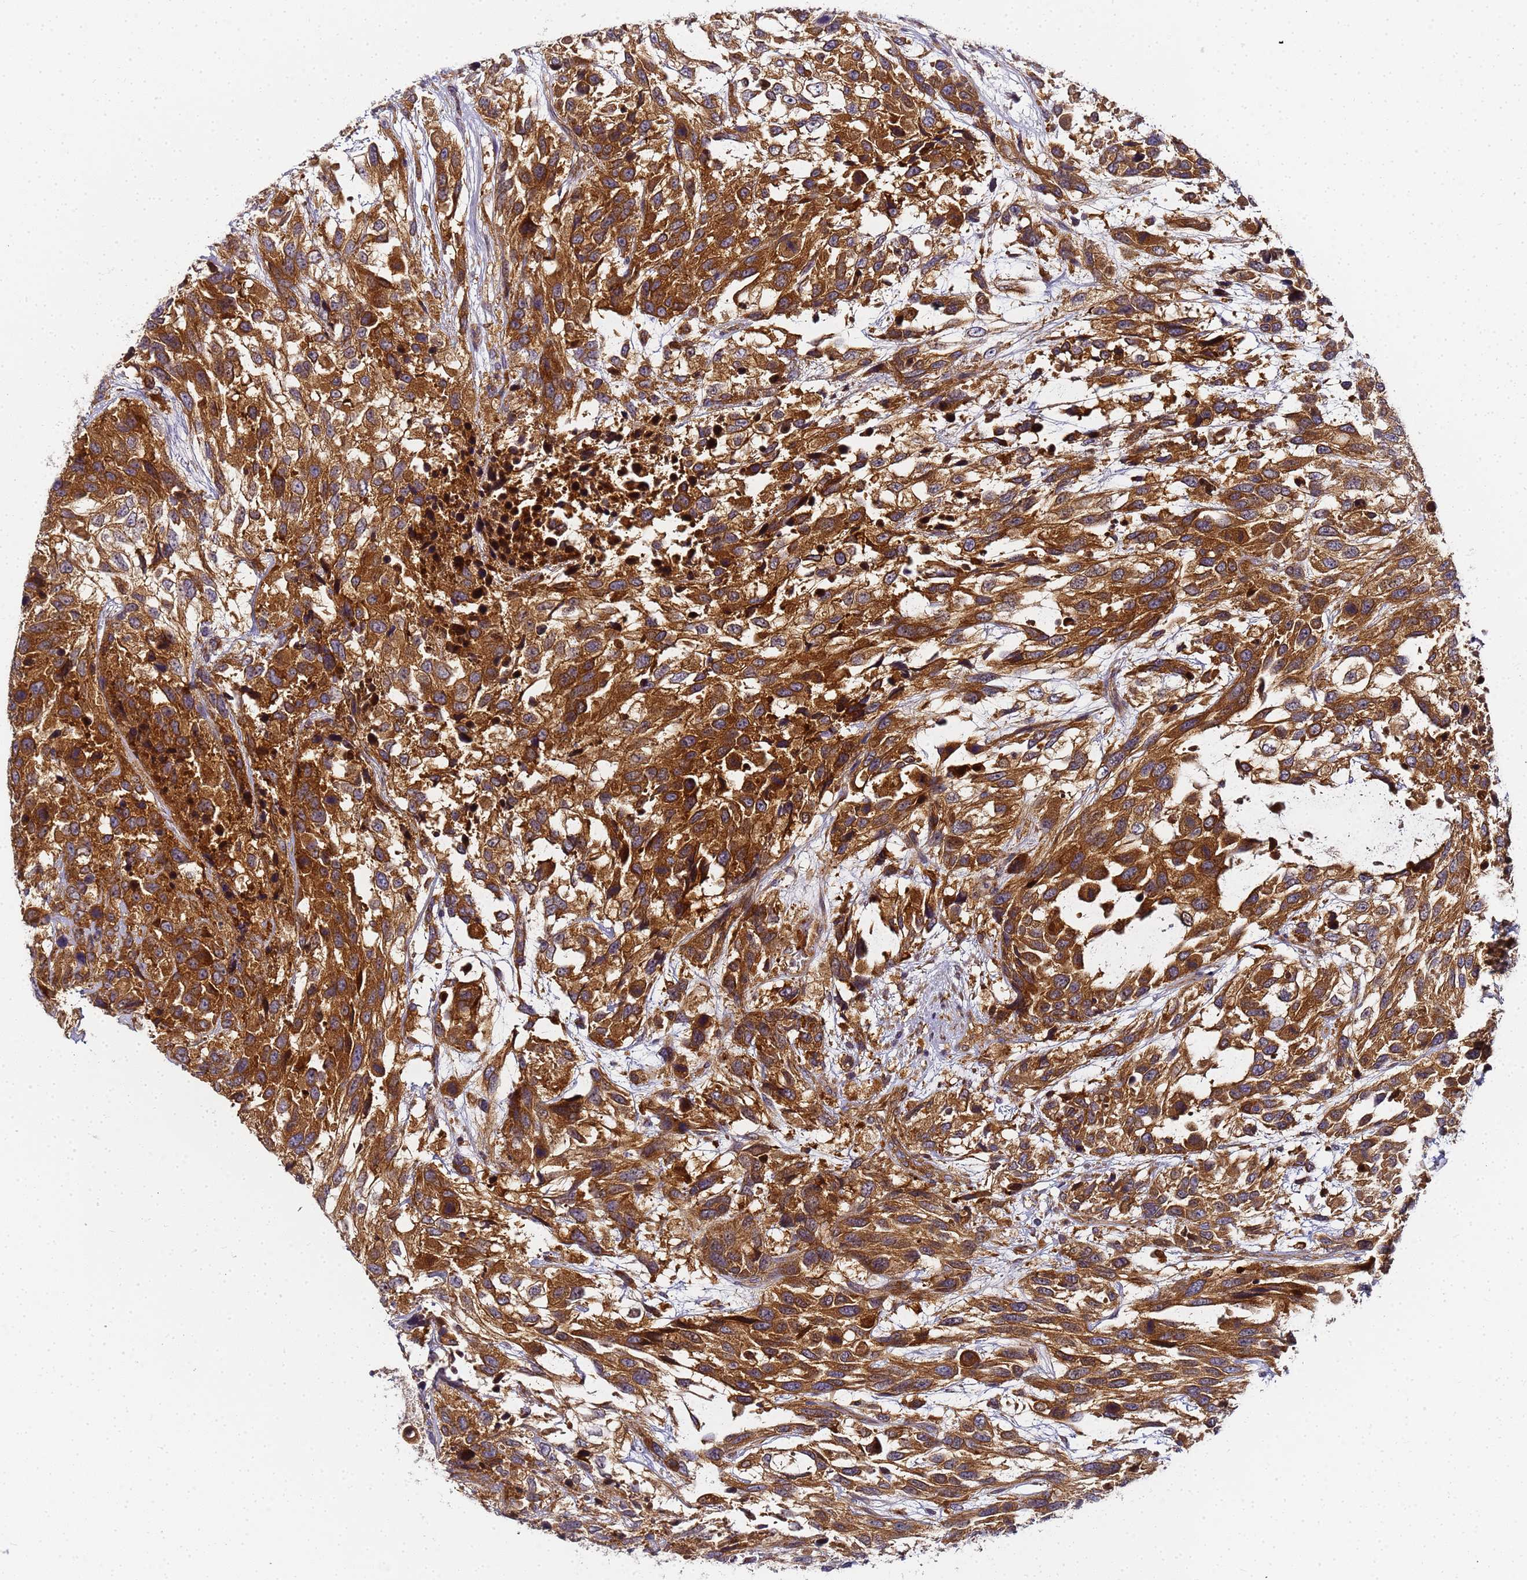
{"staining": {"intensity": "strong", "quantity": ">75%", "location": "cytoplasmic/membranous"}, "tissue": "urothelial cancer", "cell_type": "Tumor cells", "image_type": "cancer", "snomed": [{"axis": "morphology", "description": "Urothelial carcinoma, High grade"}, {"axis": "topography", "description": "Urinary bladder"}], "caption": "Immunohistochemical staining of high-grade urothelial carcinoma shows high levels of strong cytoplasmic/membranous positivity in approximately >75% of tumor cells. The protein is stained brown, and the nuclei are stained in blue (DAB (3,3'-diaminobenzidine) IHC with brightfield microscopy, high magnification).", "gene": "CHM", "patient": {"sex": "female", "age": 70}}